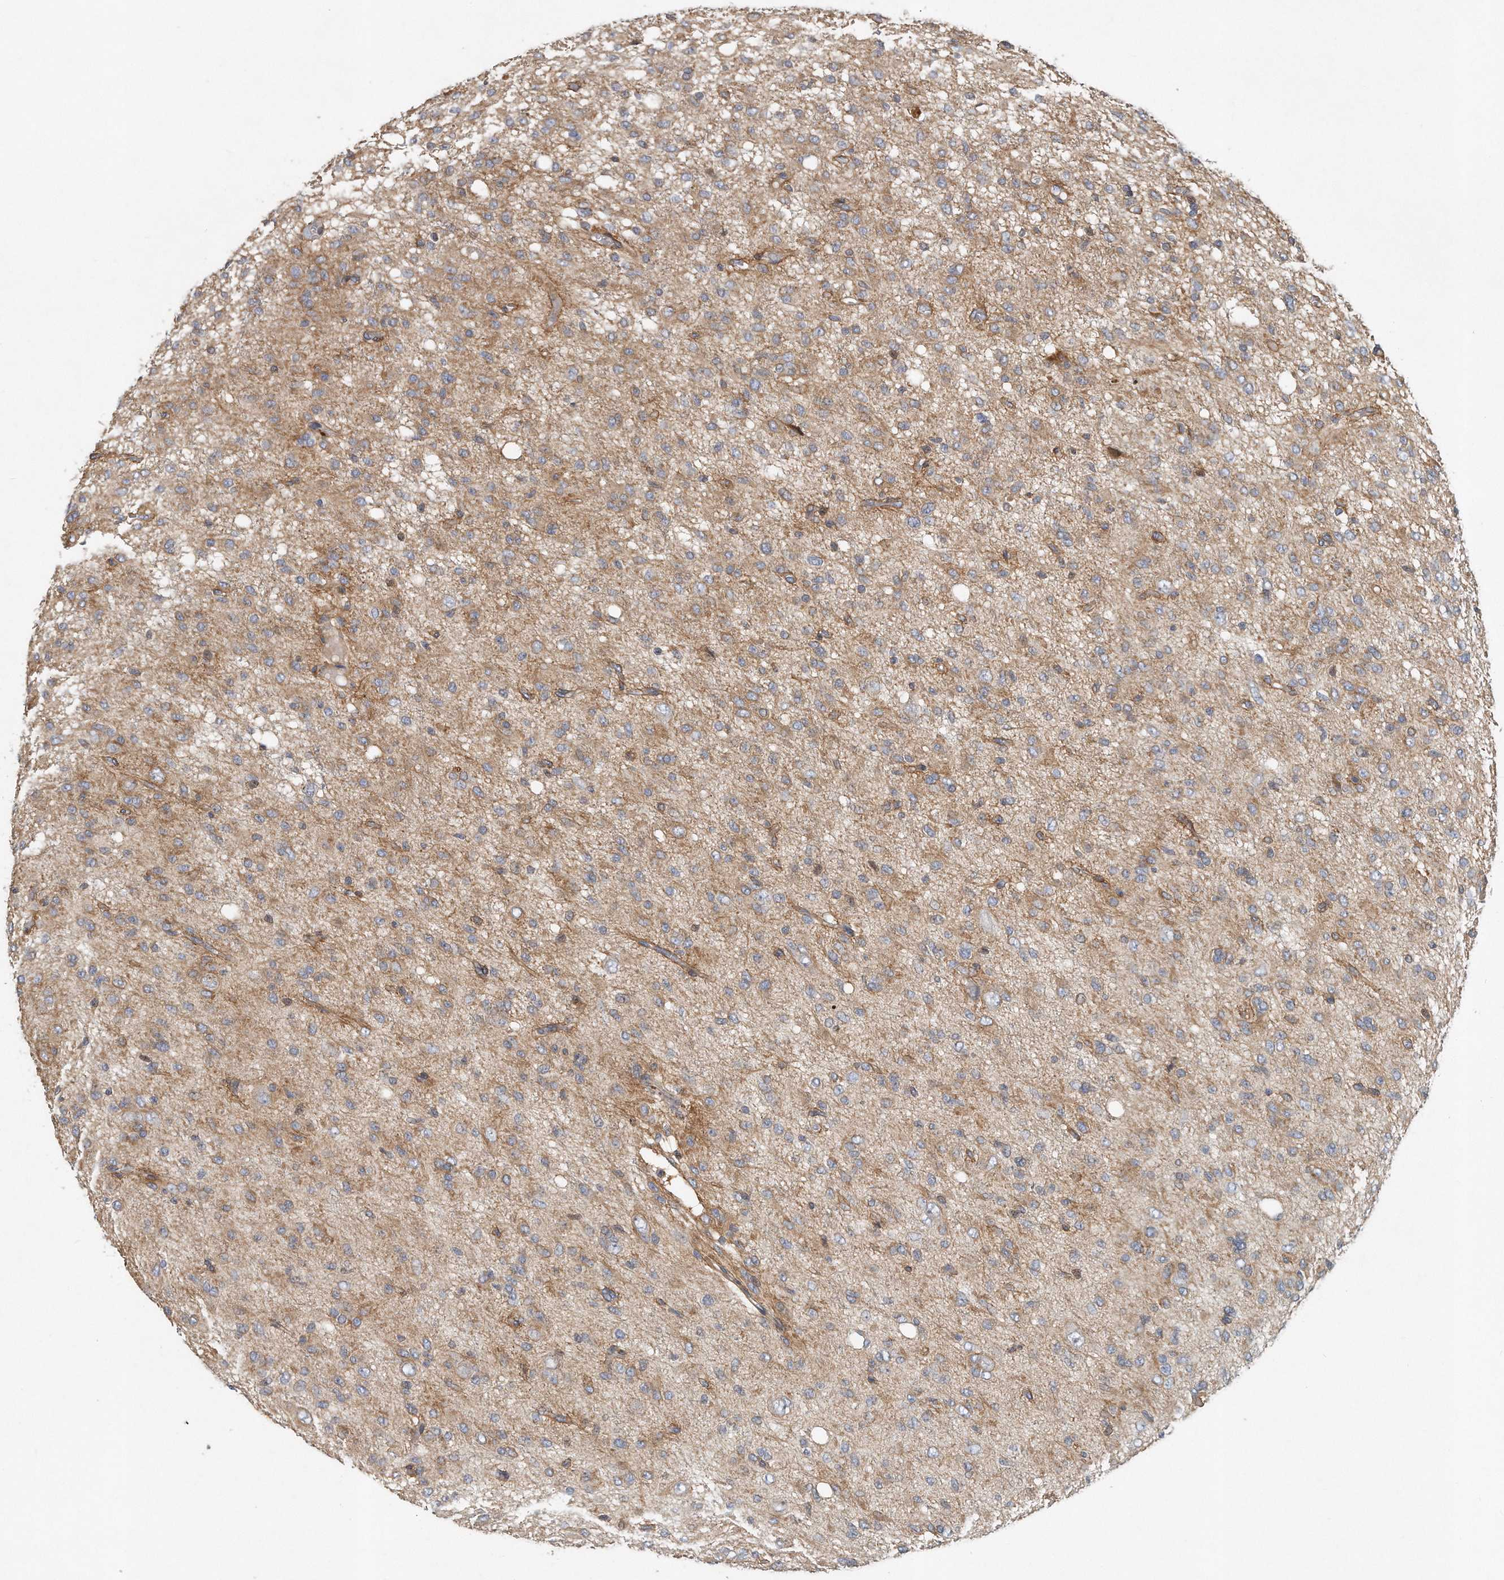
{"staining": {"intensity": "weak", "quantity": ">75%", "location": "cytoplasmic/membranous"}, "tissue": "glioma", "cell_type": "Tumor cells", "image_type": "cancer", "snomed": [{"axis": "morphology", "description": "Glioma, malignant, High grade"}, {"axis": "topography", "description": "Brain"}], "caption": "A histopathology image showing weak cytoplasmic/membranous expression in approximately >75% of tumor cells in high-grade glioma (malignant), as visualized by brown immunohistochemical staining.", "gene": "PCDH8", "patient": {"sex": "female", "age": 59}}